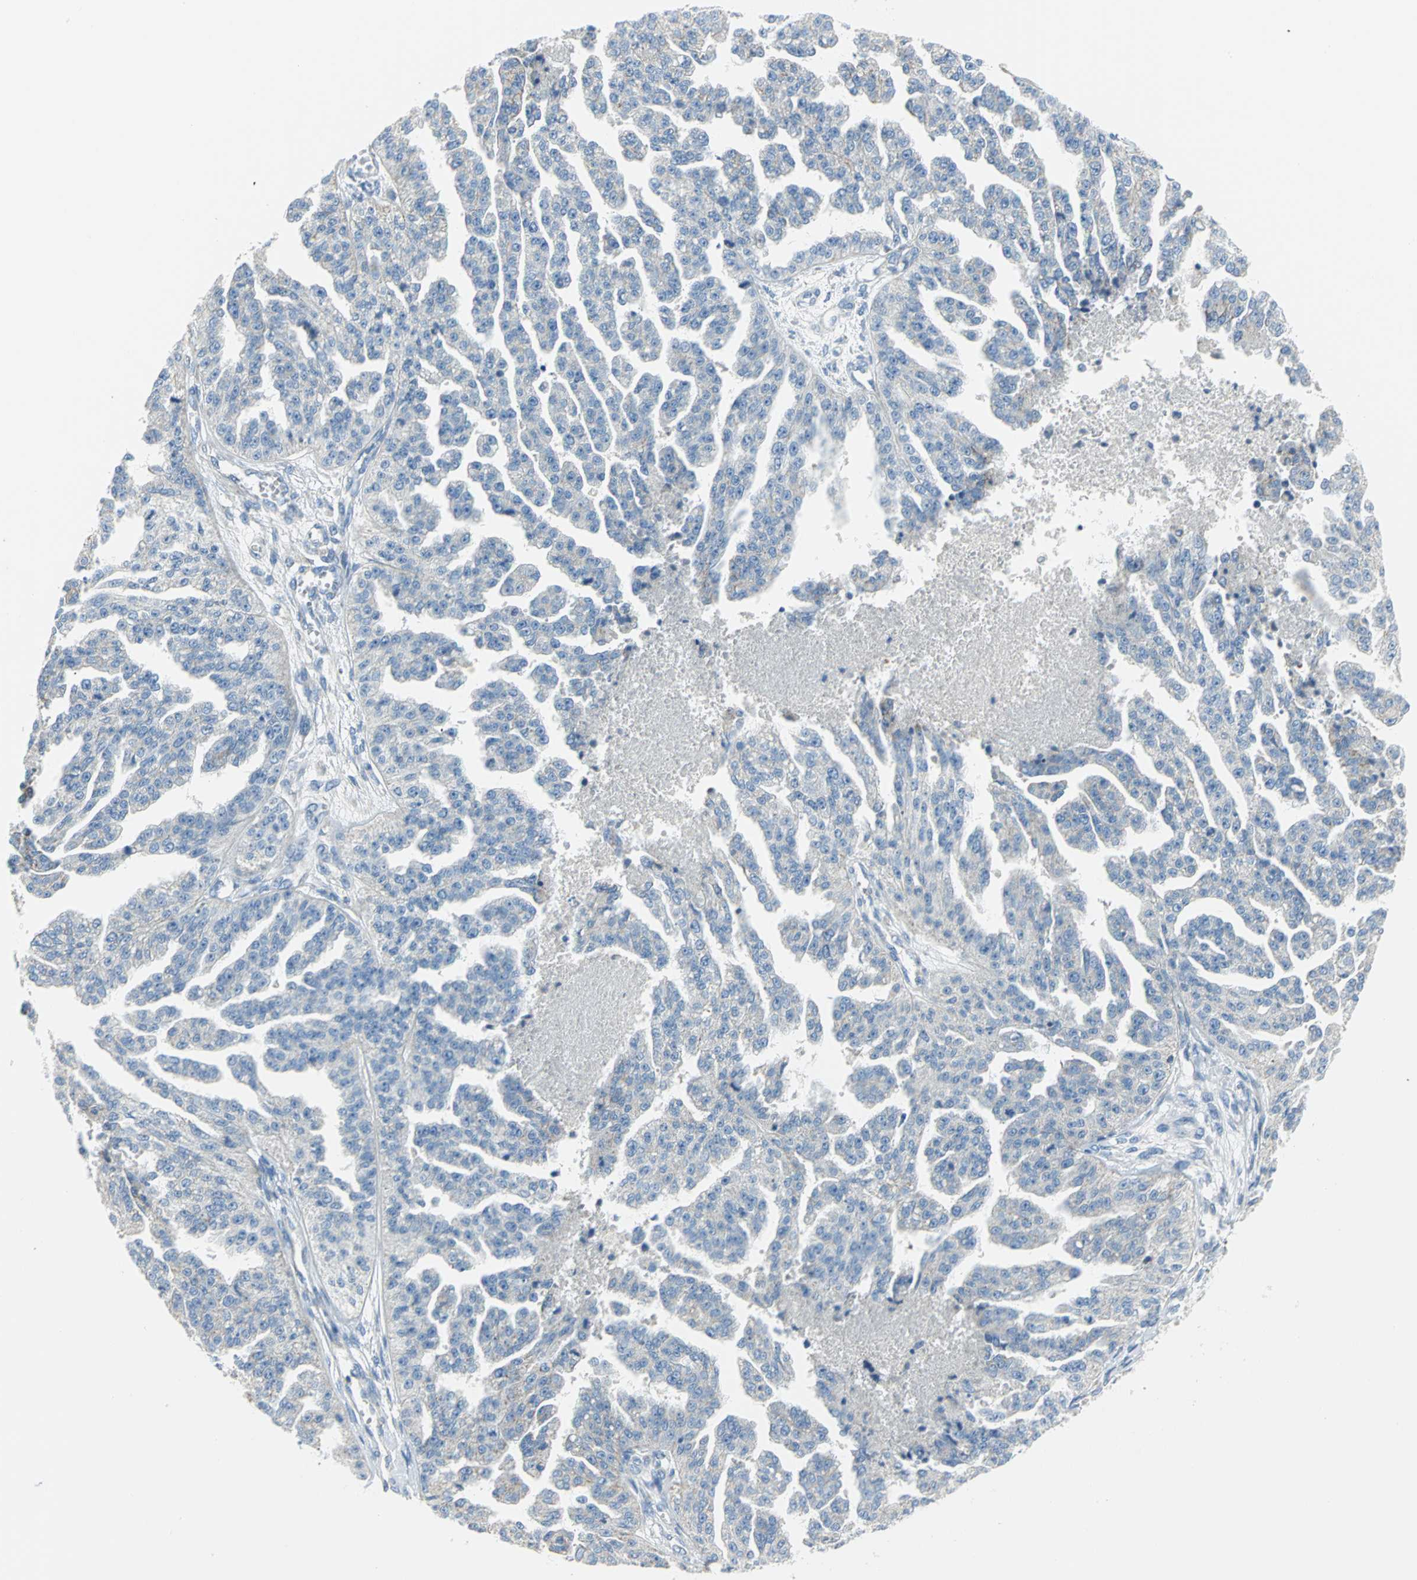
{"staining": {"intensity": "negative", "quantity": "none", "location": "none"}, "tissue": "ovarian cancer", "cell_type": "Tumor cells", "image_type": "cancer", "snomed": [{"axis": "morphology", "description": "Cystadenocarcinoma, serous, NOS"}, {"axis": "topography", "description": "Ovary"}], "caption": "This micrograph is of serous cystadenocarcinoma (ovarian) stained with IHC to label a protein in brown with the nuclei are counter-stained blue. There is no staining in tumor cells.", "gene": "ALOX15", "patient": {"sex": "female", "age": 58}}